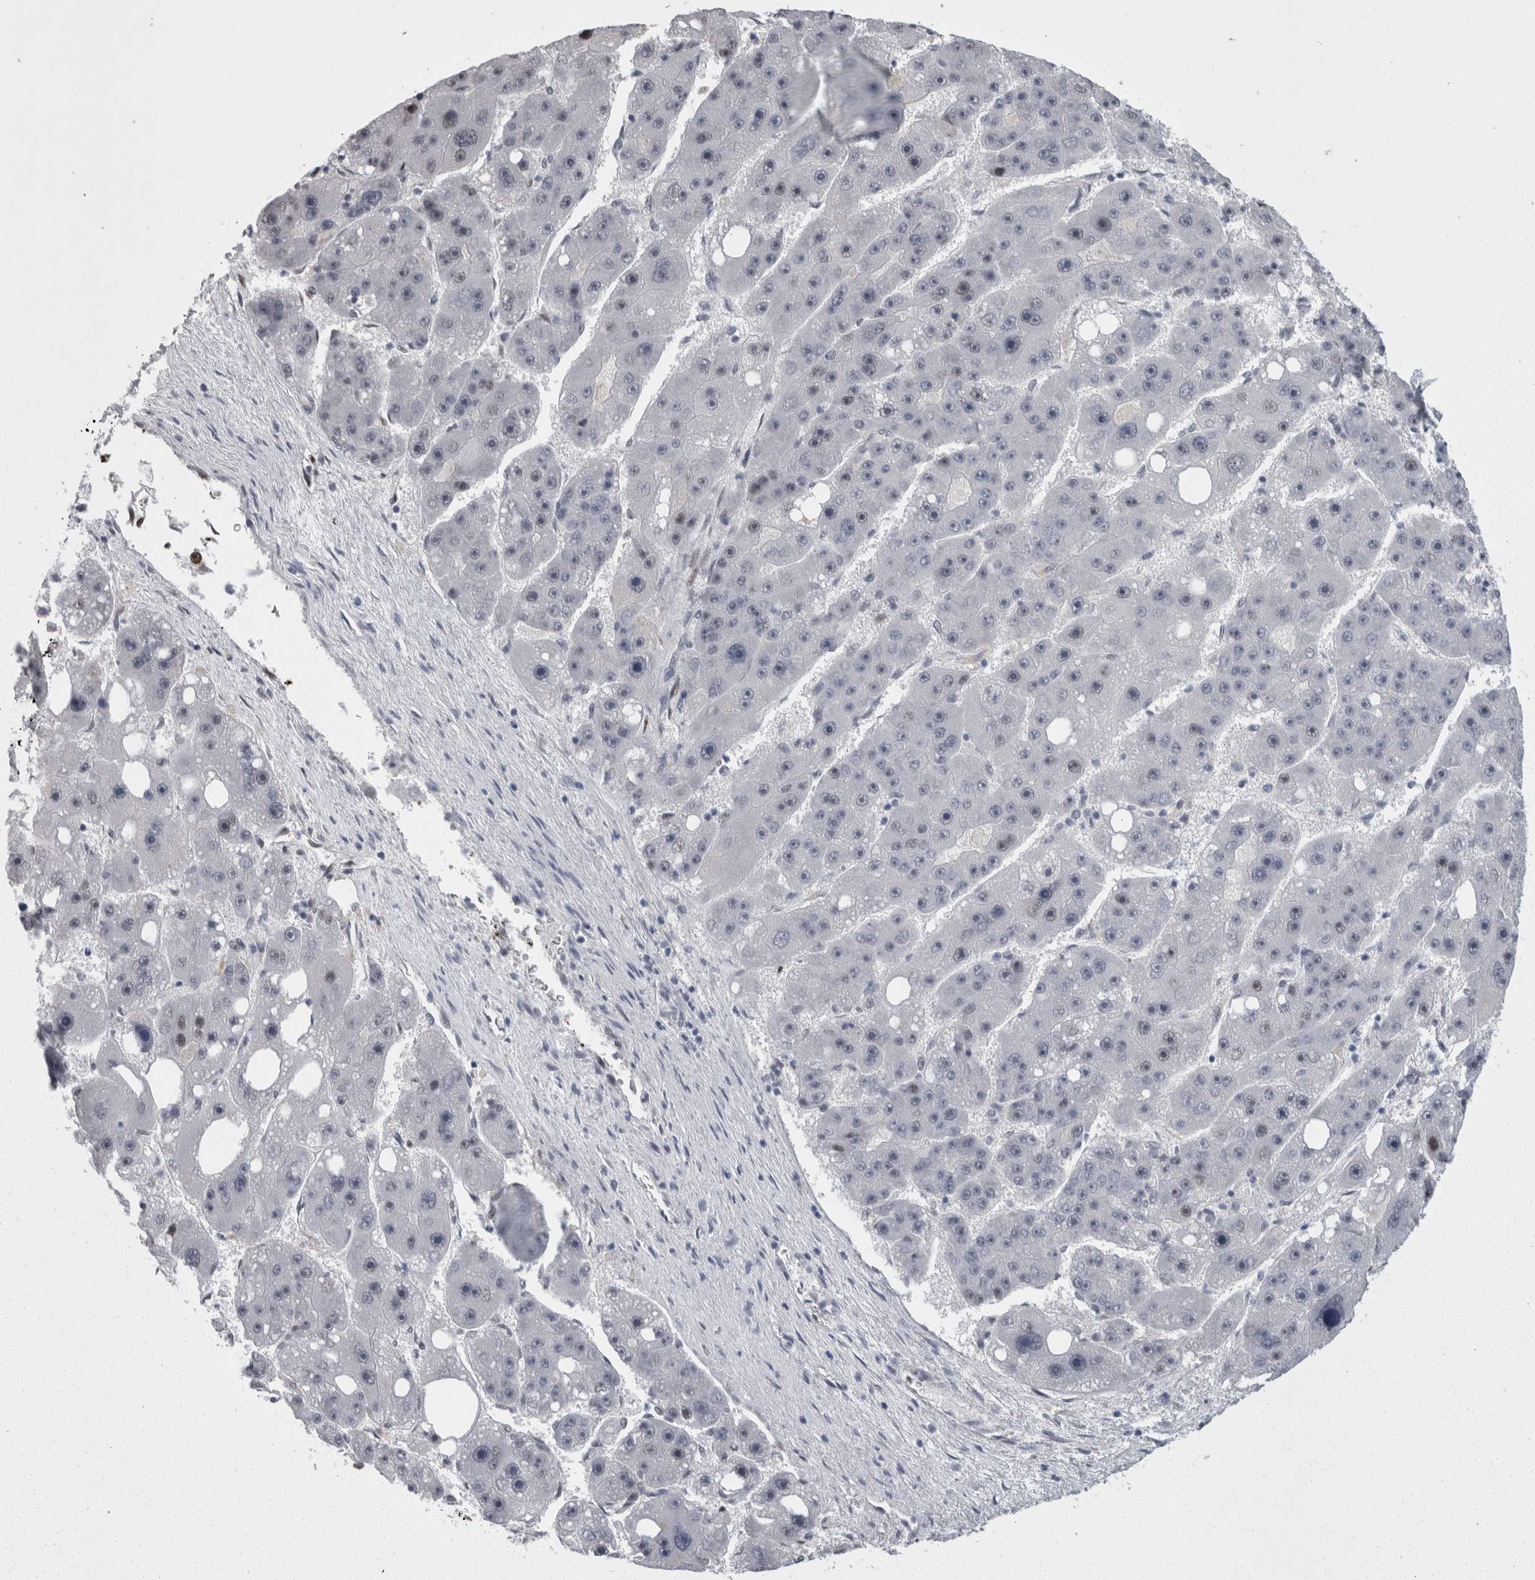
{"staining": {"intensity": "negative", "quantity": "none", "location": "none"}, "tissue": "liver cancer", "cell_type": "Tumor cells", "image_type": "cancer", "snomed": [{"axis": "morphology", "description": "Carcinoma, Hepatocellular, NOS"}, {"axis": "topography", "description": "Liver"}], "caption": "An image of human liver cancer (hepatocellular carcinoma) is negative for staining in tumor cells.", "gene": "C1orf54", "patient": {"sex": "female", "age": 61}}